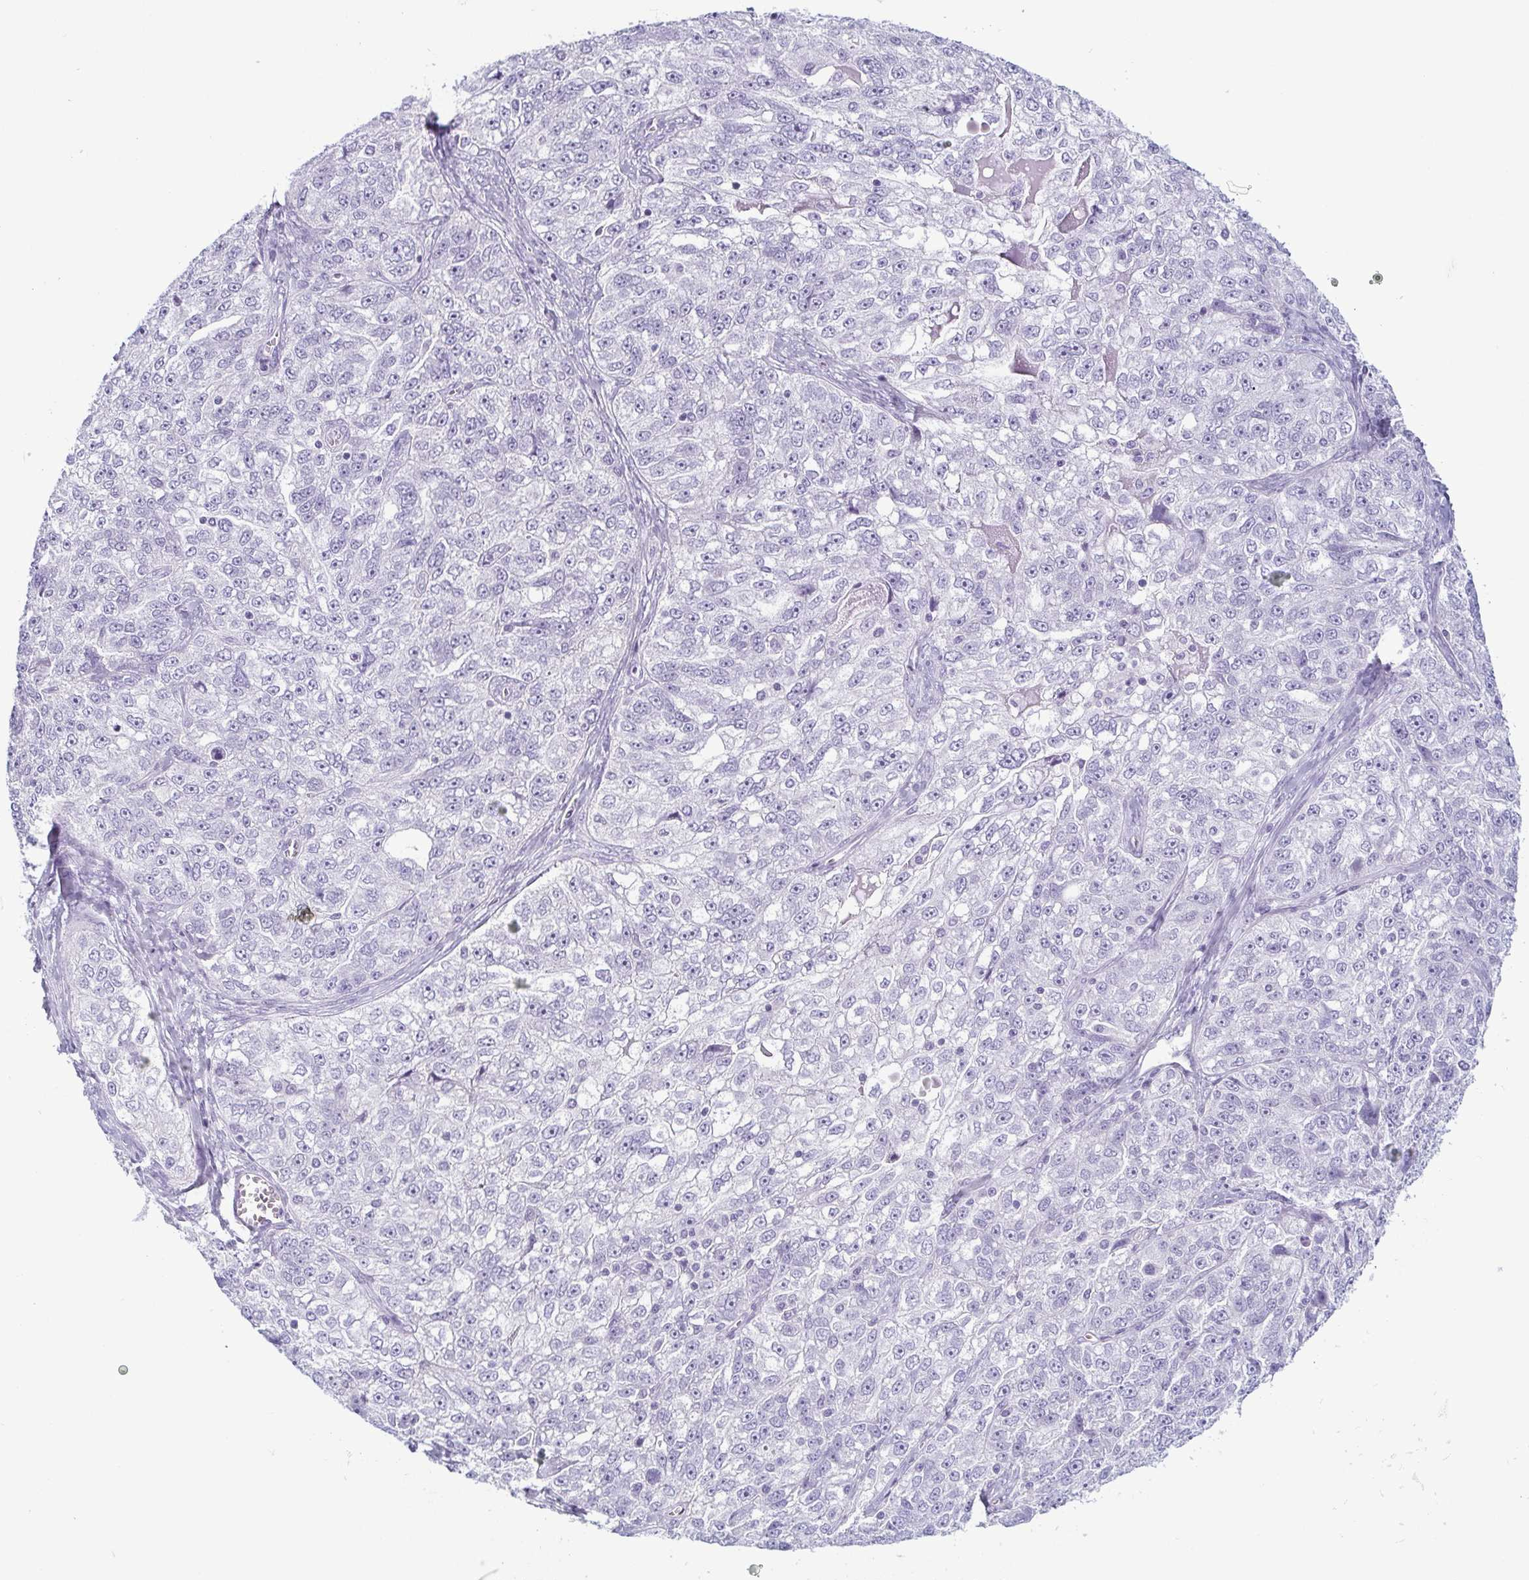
{"staining": {"intensity": "negative", "quantity": "none", "location": "none"}, "tissue": "ovarian cancer", "cell_type": "Tumor cells", "image_type": "cancer", "snomed": [{"axis": "morphology", "description": "Cystadenocarcinoma, serous, NOS"}, {"axis": "topography", "description": "Ovary"}], "caption": "This micrograph is of serous cystadenocarcinoma (ovarian) stained with immunohistochemistry (IHC) to label a protein in brown with the nuclei are counter-stained blue. There is no expression in tumor cells.", "gene": "KRT78", "patient": {"sex": "female", "age": 51}}